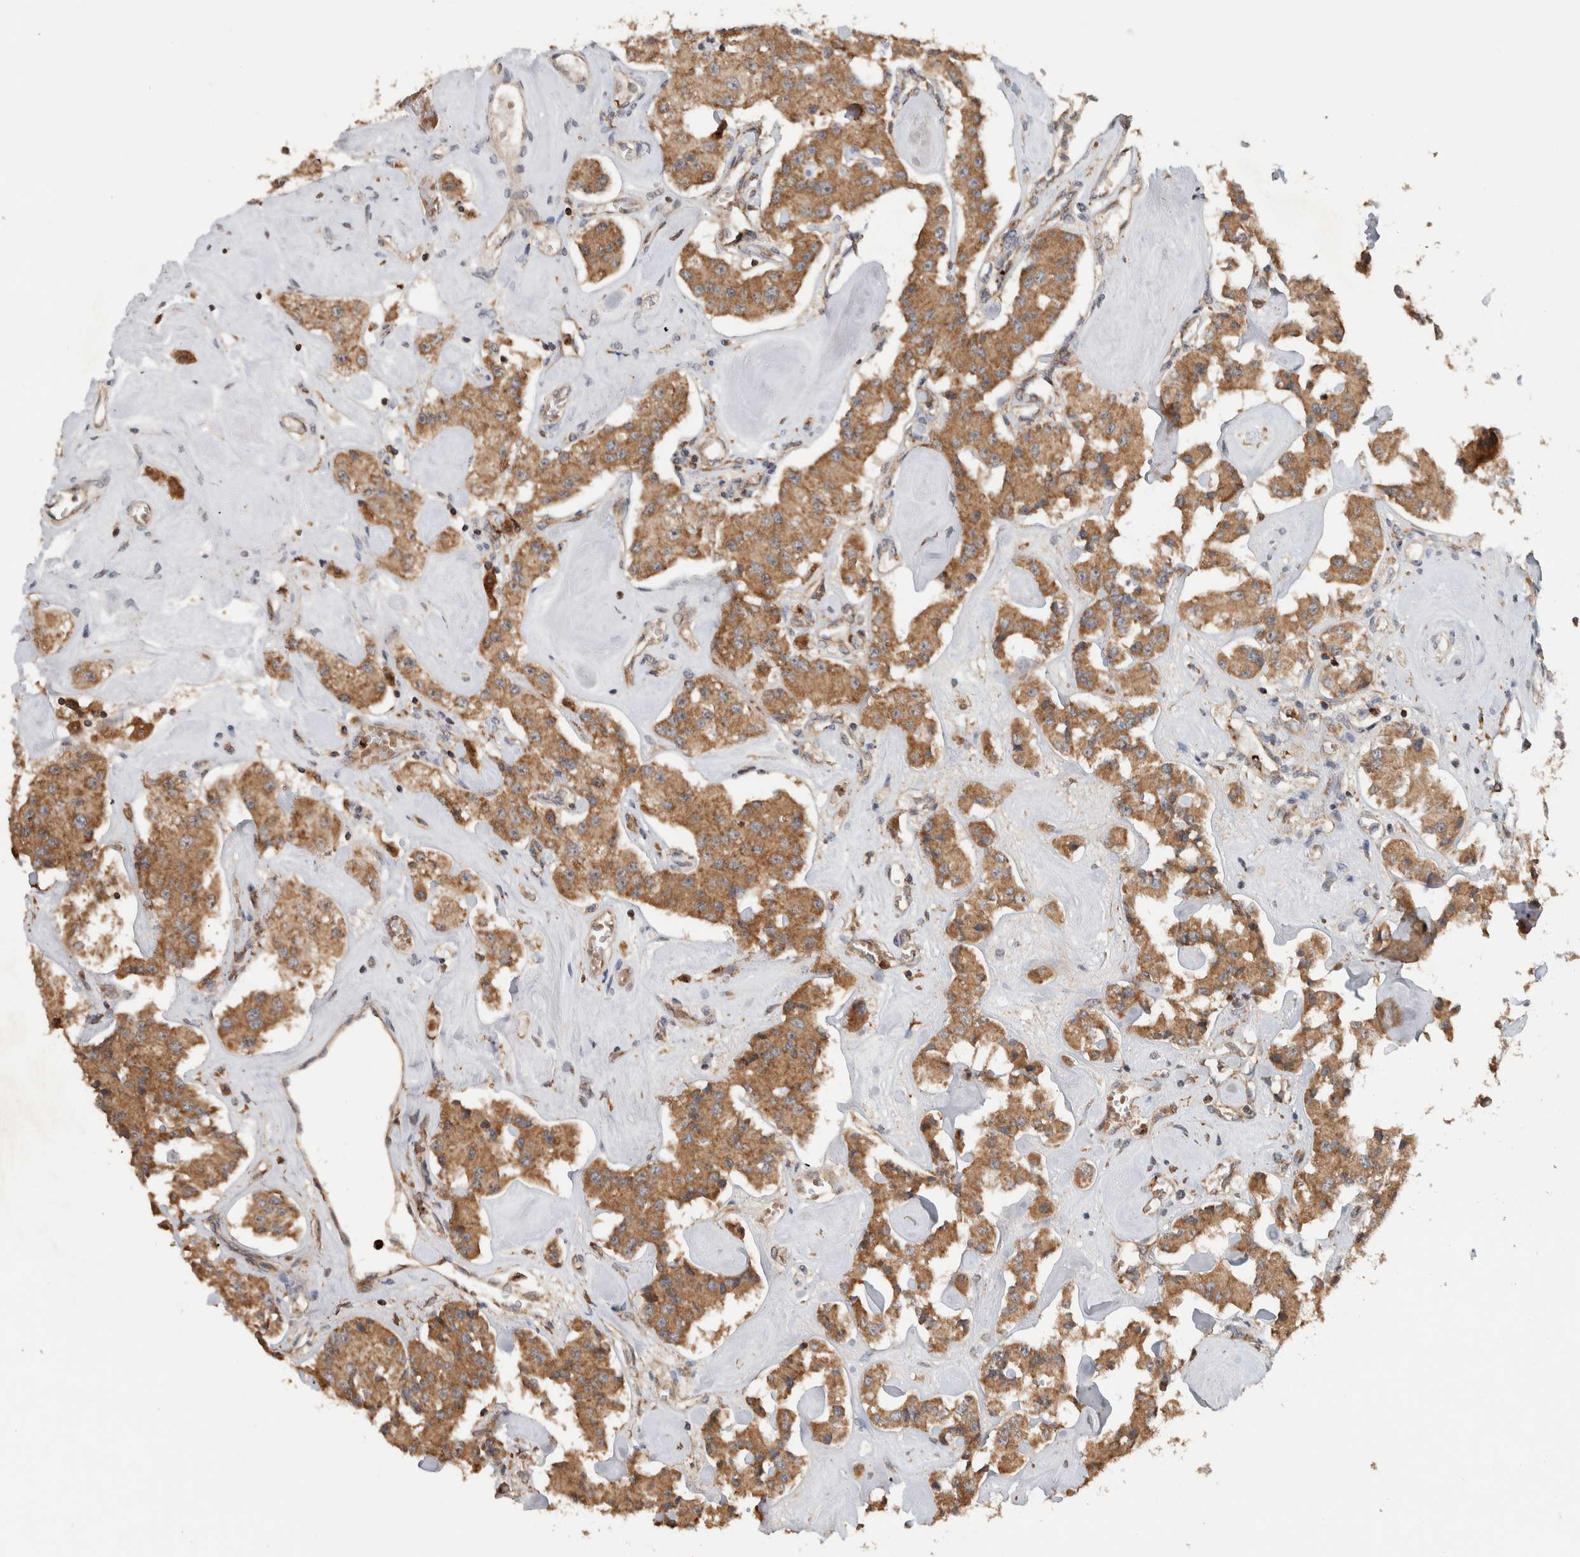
{"staining": {"intensity": "moderate", "quantity": ">75%", "location": "cytoplasmic/membranous"}, "tissue": "carcinoid", "cell_type": "Tumor cells", "image_type": "cancer", "snomed": [{"axis": "morphology", "description": "Carcinoid, malignant, NOS"}, {"axis": "topography", "description": "Pancreas"}], "caption": "This image reveals immunohistochemistry staining of human carcinoid, with medium moderate cytoplasmic/membranous expression in approximately >75% of tumor cells.", "gene": "VPS53", "patient": {"sex": "male", "age": 41}}